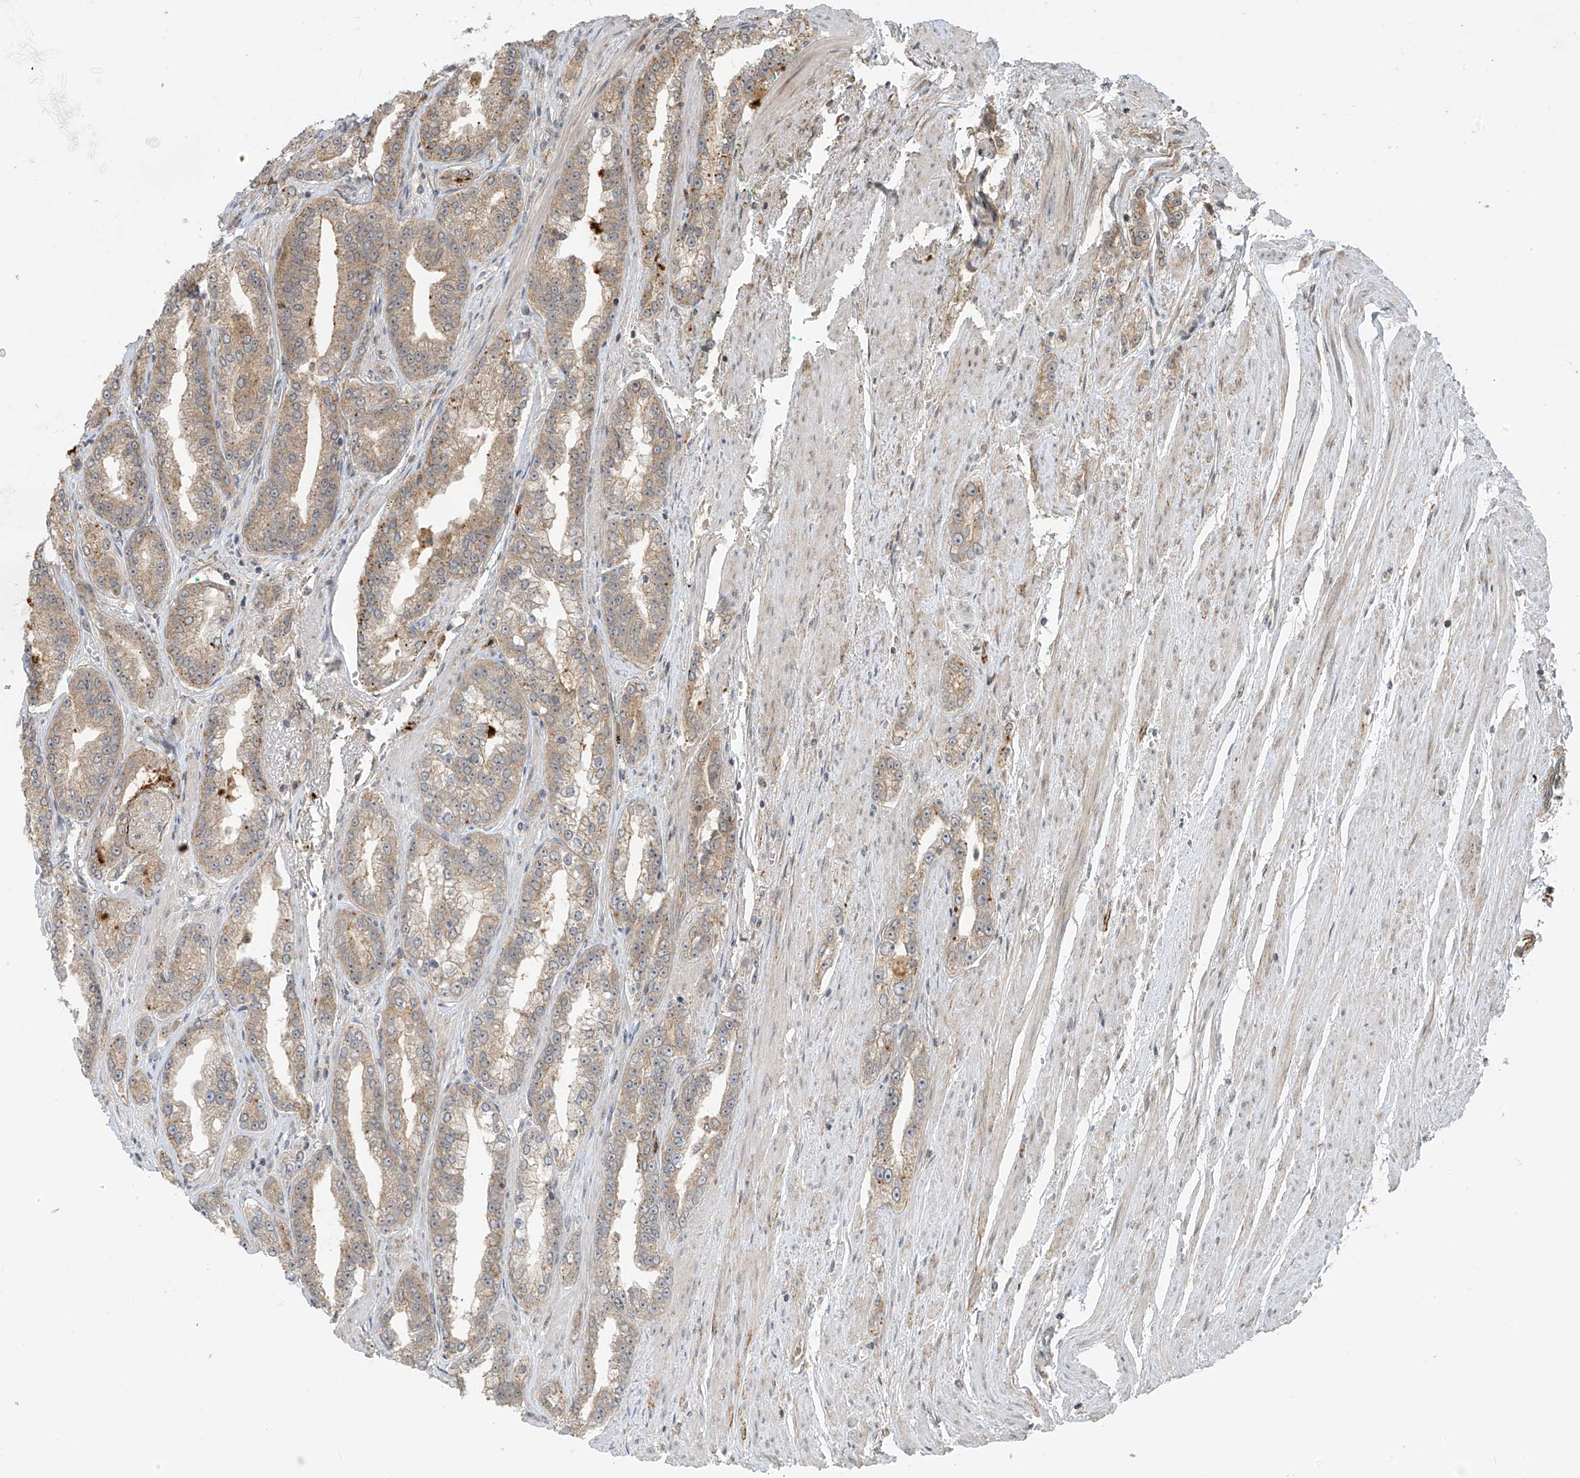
{"staining": {"intensity": "weak", "quantity": "25%-75%", "location": "cytoplasmic/membranous"}, "tissue": "prostate cancer", "cell_type": "Tumor cells", "image_type": "cancer", "snomed": [{"axis": "morphology", "description": "Adenocarcinoma, High grade"}, {"axis": "topography", "description": "Prostate"}], "caption": "Immunohistochemical staining of prostate high-grade adenocarcinoma reveals low levels of weak cytoplasmic/membranous expression in approximately 25%-75% of tumor cells. The staining was performed using DAB (3,3'-diaminobenzidine) to visualize the protein expression in brown, while the nuclei were stained in blue with hematoxylin (Magnification: 20x).", "gene": "PDE11A", "patient": {"sex": "male", "age": 71}}